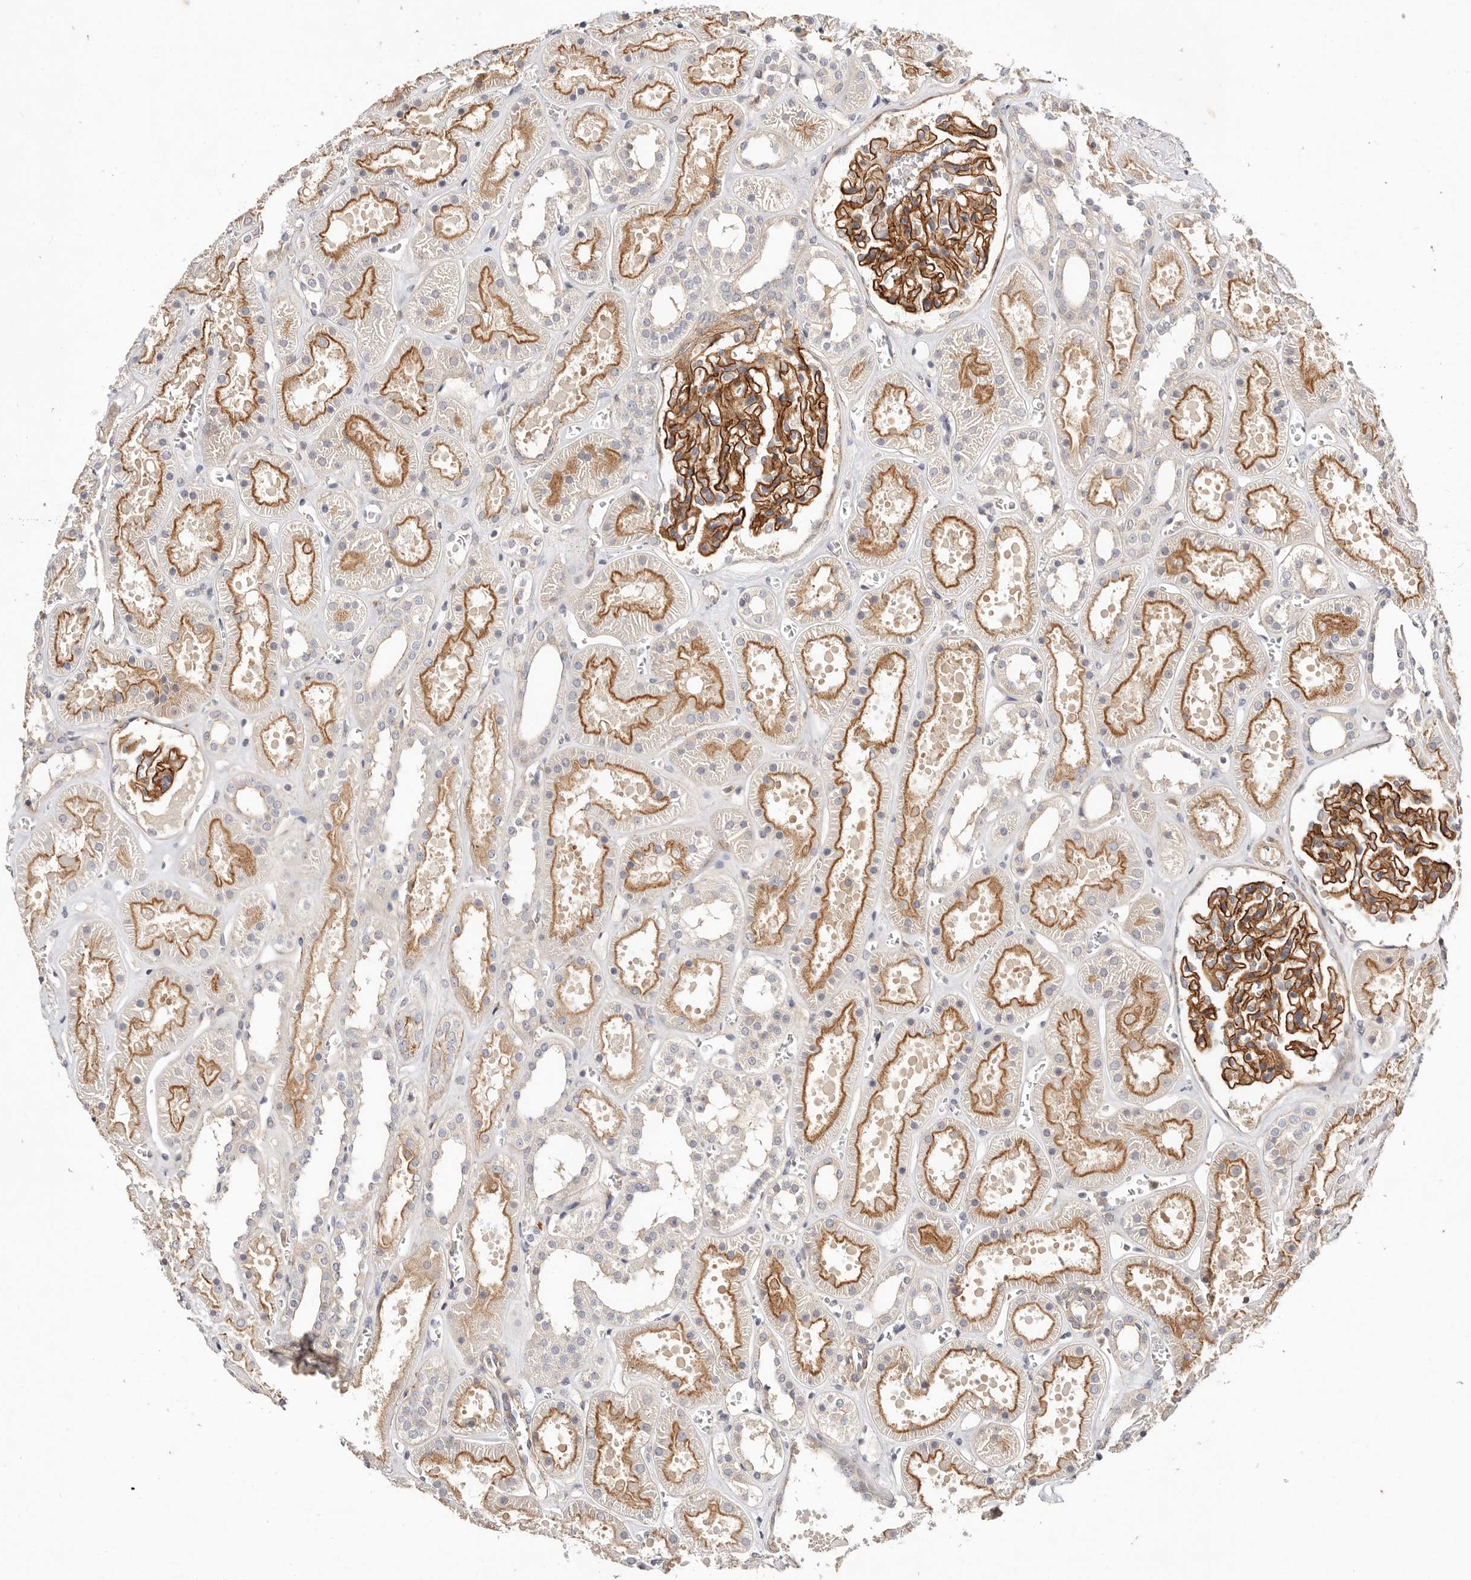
{"staining": {"intensity": "strong", "quantity": ">75%", "location": "cytoplasmic/membranous"}, "tissue": "kidney", "cell_type": "Cells in glomeruli", "image_type": "normal", "snomed": [{"axis": "morphology", "description": "Normal tissue, NOS"}, {"axis": "topography", "description": "Kidney"}], "caption": "This micrograph shows benign kidney stained with immunohistochemistry (IHC) to label a protein in brown. The cytoplasmic/membranous of cells in glomeruli show strong positivity for the protein. Nuclei are counter-stained blue.", "gene": "SLC35B2", "patient": {"sex": "female", "age": 41}}